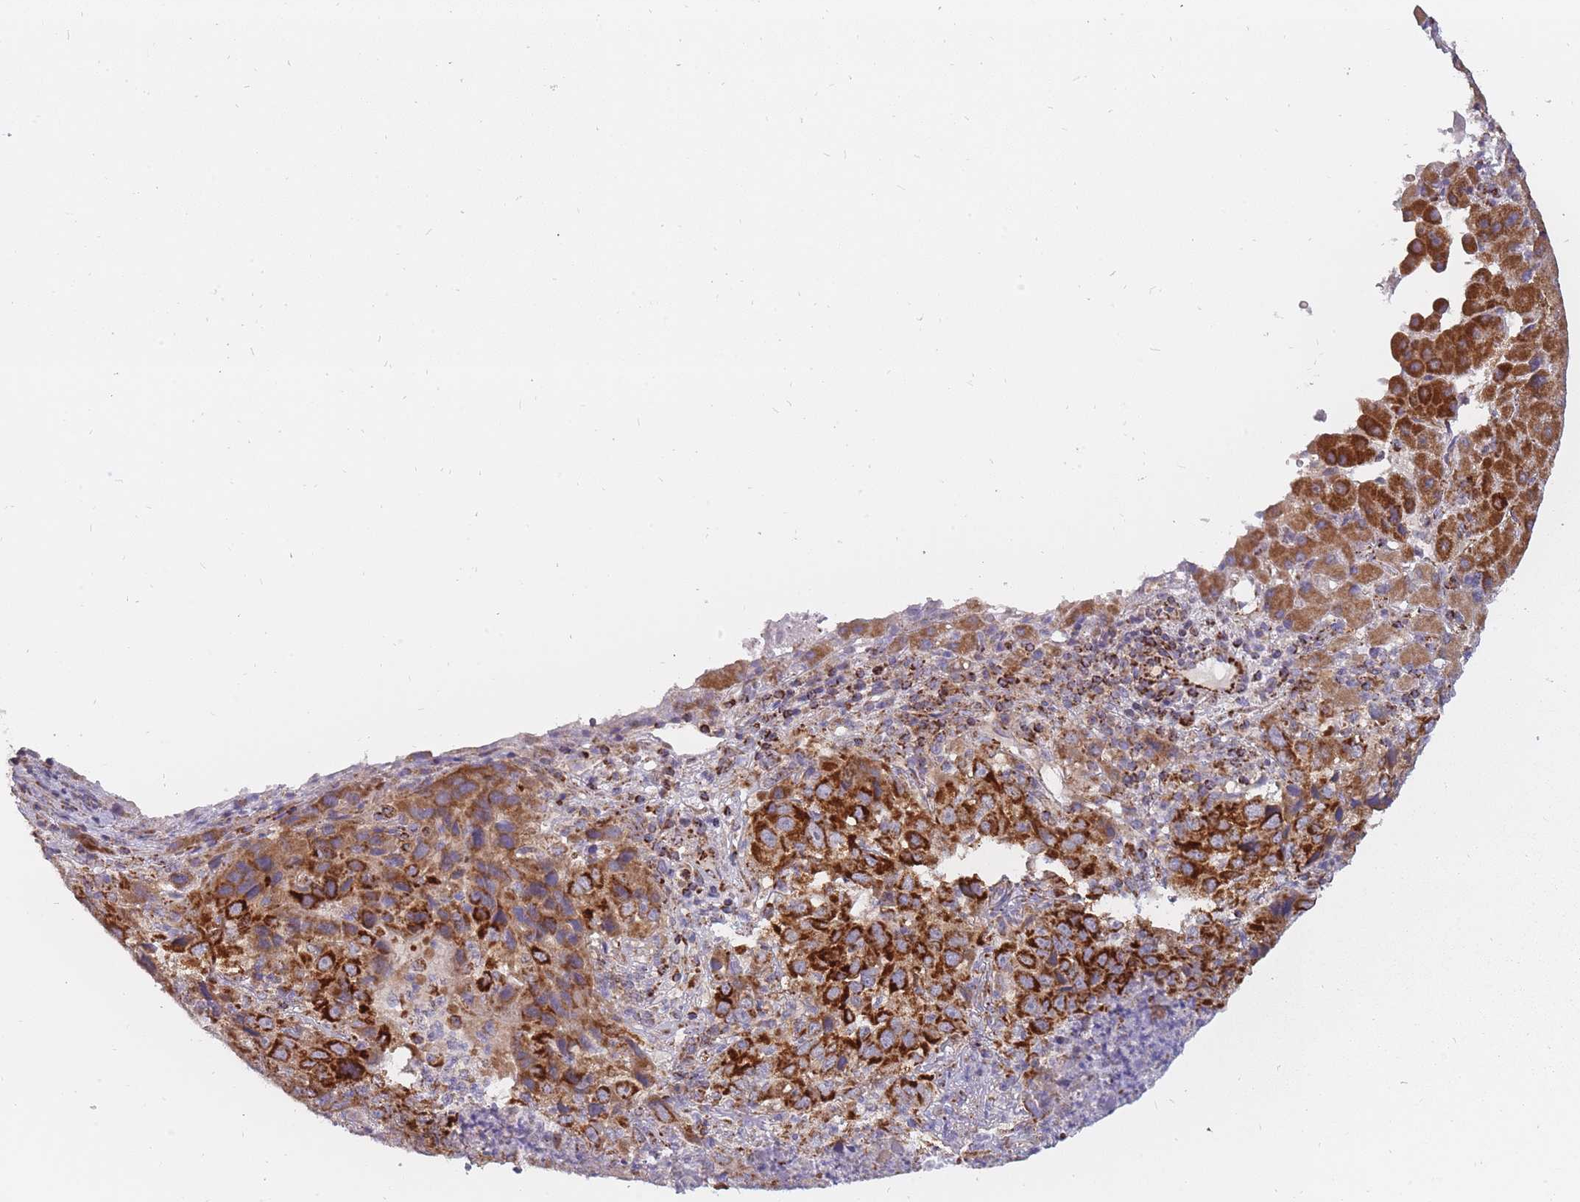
{"staining": {"intensity": "strong", "quantity": ">75%", "location": "cytoplasmic/membranous"}, "tissue": "liver cancer", "cell_type": "Tumor cells", "image_type": "cancer", "snomed": [{"axis": "morphology", "description": "Carcinoma, Hepatocellular, NOS"}, {"axis": "topography", "description": "Liver"}], "caption": "A high amount of strong cytoplasmic/membranous expression is appreciated in approximately >75% of tumor cells in liver hepatocellular carcinoma tissue.", "gene": "ALKBH4", "patient": {"sex": "male", "age": 63}}